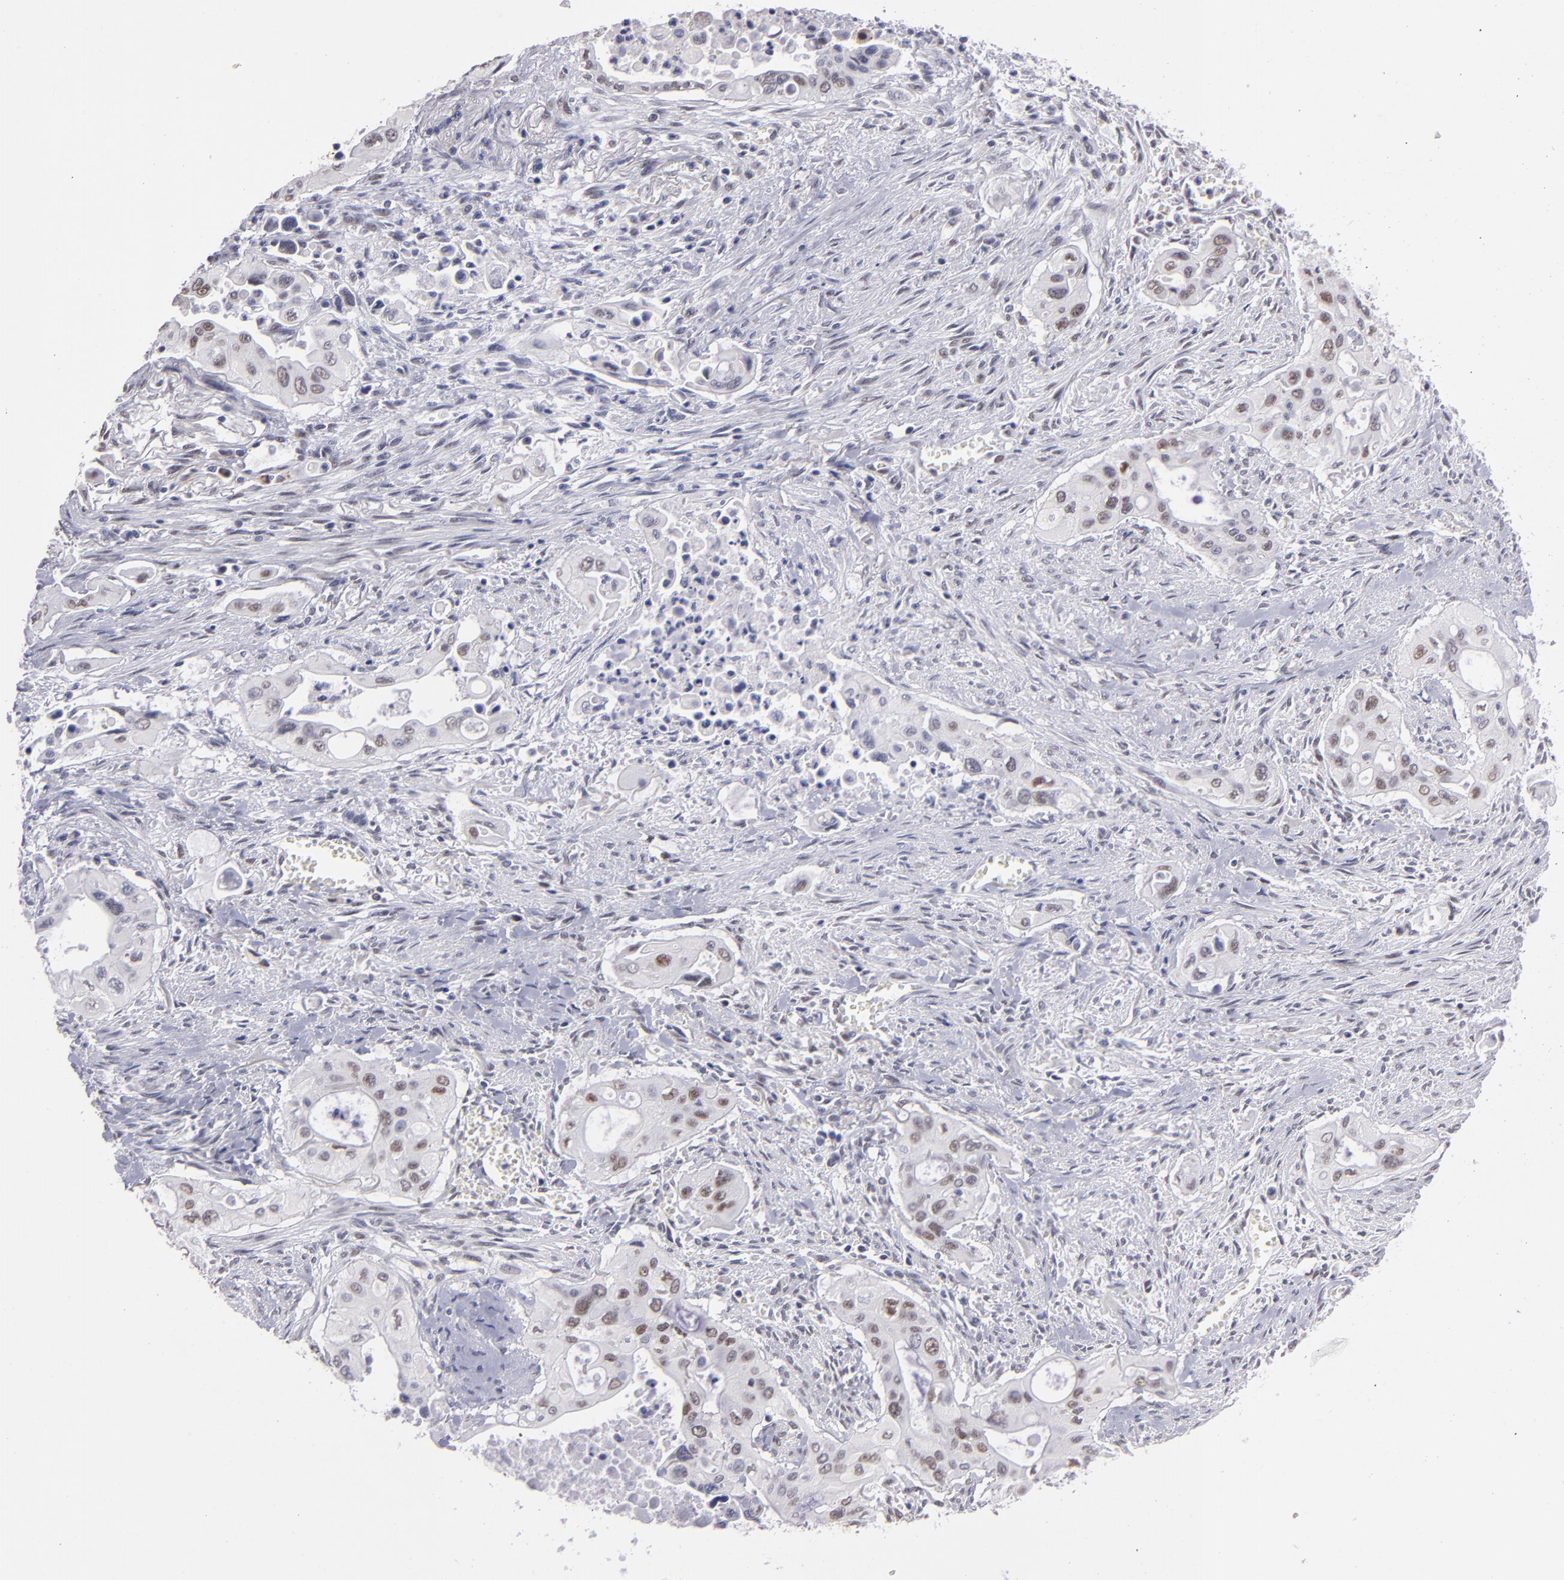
{"staining": {"intensity": "moderate", "quantity": "25%-75%", "location": "nuclear"}, "tissue": "pancreatic cancer", "cell_type": "Tumor cells", "image_type": "cancer", "snomed": [{"axis": "morphology", "description": "Adenocarcinoma, NOS"}, {"axis": "topography", "description": "Pancreas"}], "caption": "A micrograph of human pancreatic cancer (adenocarcinoma) stained for a protein shows moderate nuclear brown staining in tumor cells. The staining is performed using DAB brown chromogen to label protein expression. The nuclei are counter-stained blue using hematoxylin.", "gene": "OTUB2", "patient": {"sex": "male", "age": 77}}